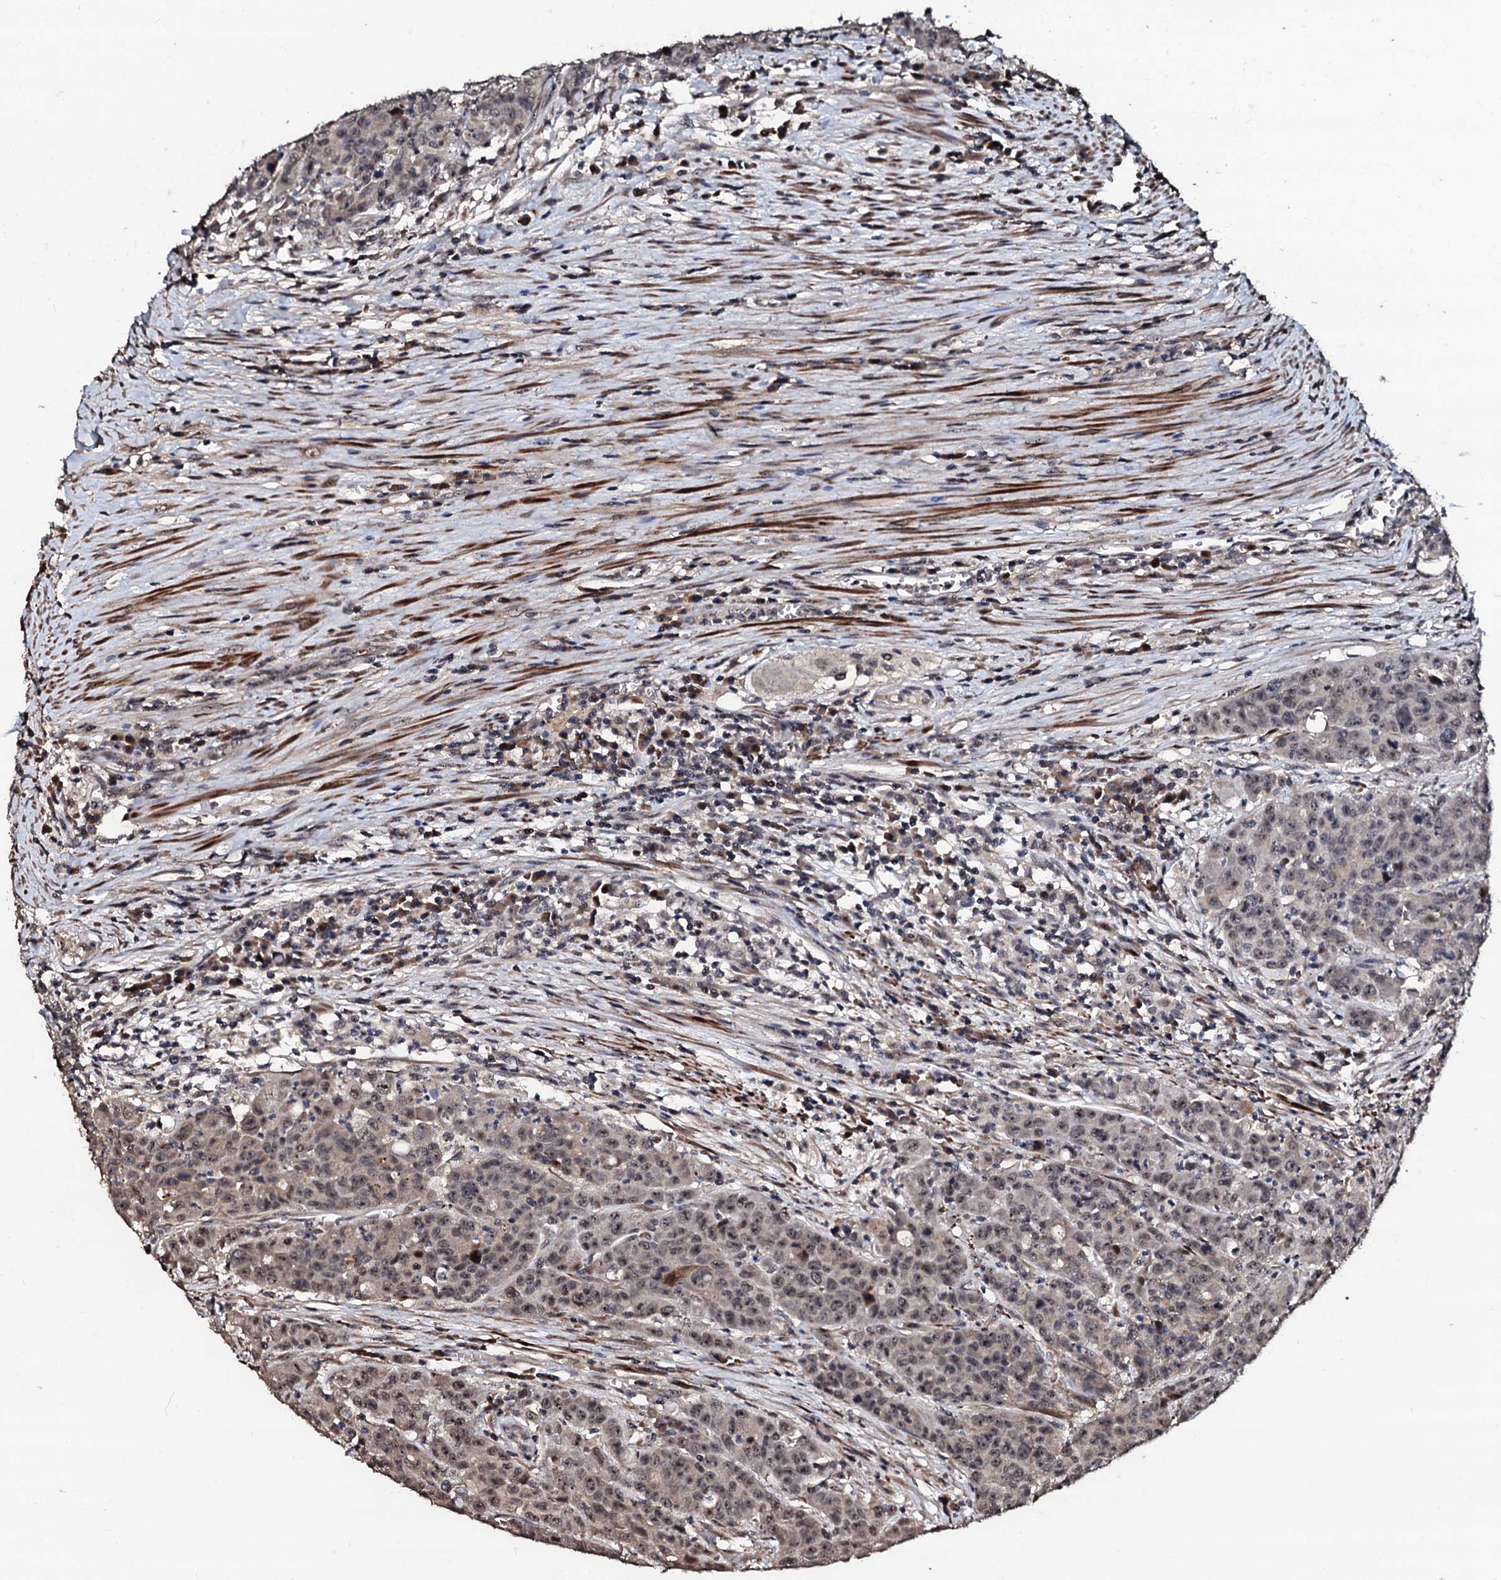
{"staining": {"intensity": "weak", "quantity": "25%-75%", "location": "nuclear"}, "tissue": "colorectal cancer", "cell_type": "Tumor cells", "image_type": "cancer", "snomed": [{"axis": "morphology", "description": "Adenocarcinoma, NOS"}, {"axis": "topography", "description": "Colon"}], "caption": "DAB immunohistochemical staining of human colorectal adenocarcinoma displays weak nuclear protein positivity in about 25%-75% of tumor cells.", "gene": "SUPT7L", "patient": {"sex": "male", "age": 62}}